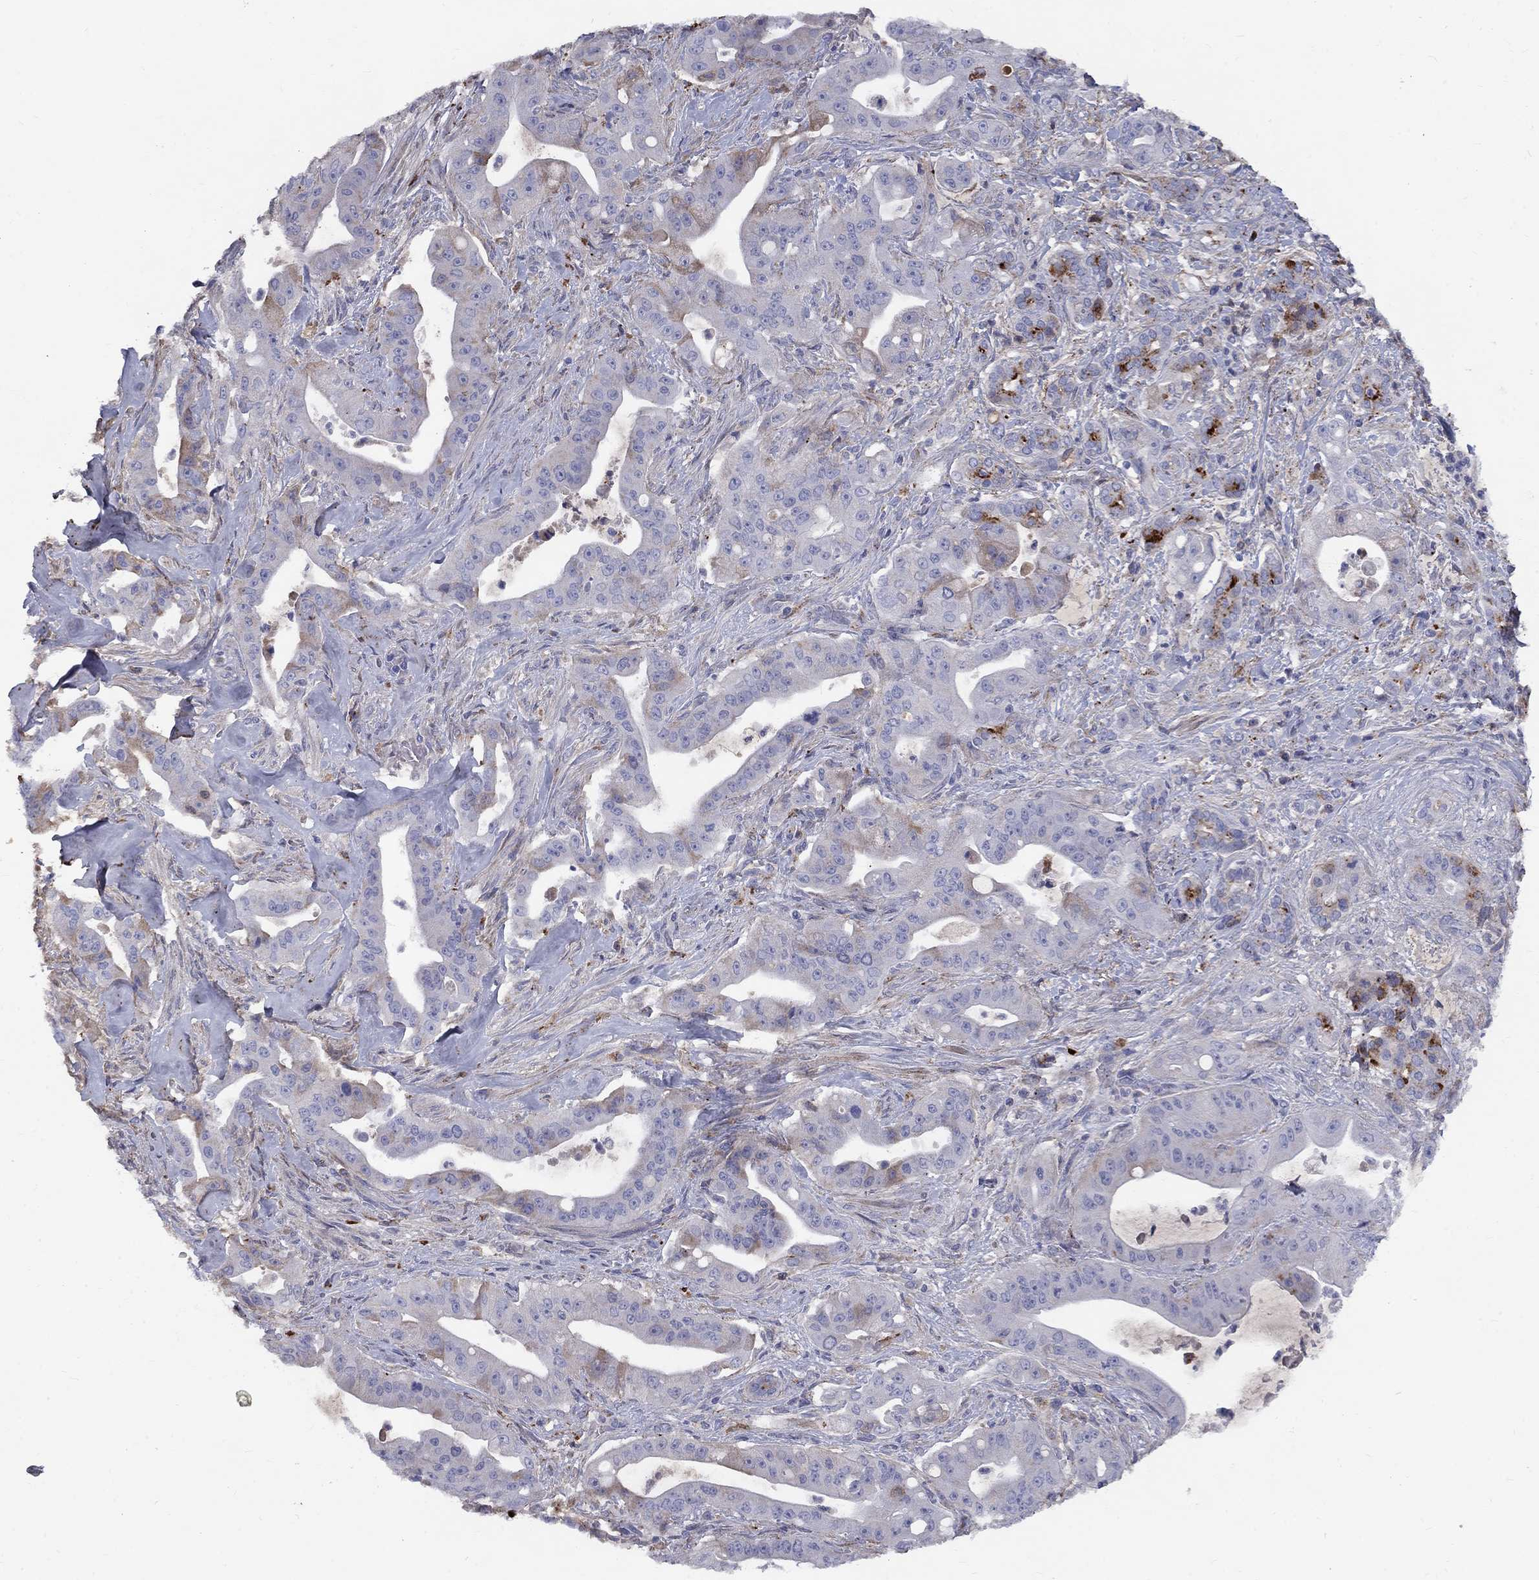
{"staining": {"intensity": "strong", "quantity": "<25%", "location": "cytoplasmic/membranous"}, "tissue": "pancreatic cancer", "cell_type": "Tumor cells", "image_type": "cancer", "snomed": [{"axis": "morphology", "description": "Normal tissue, NOS"}, {"axis": "morphology", "description": "Inflammation, NOS"}, {"axis": "morphology", "description": "Adenocarcinoma, NOS"}, {"axis": "topography", "description": "Pancreas"}], "caption": "Adenocarcinoma (pancreatic) was stained to show a protein in brown. There is medium levels of strong cytoplasmic/membranous expression in about <25% of tumor cells. The staining was performed using DAB (3,3'-diaminobenzidine), with brown indicating positive protein expression. Nuclei are stained blue with hematoxylin.", "gene": "EPDR1", "patient": {"sex": "male", "age": 57}}